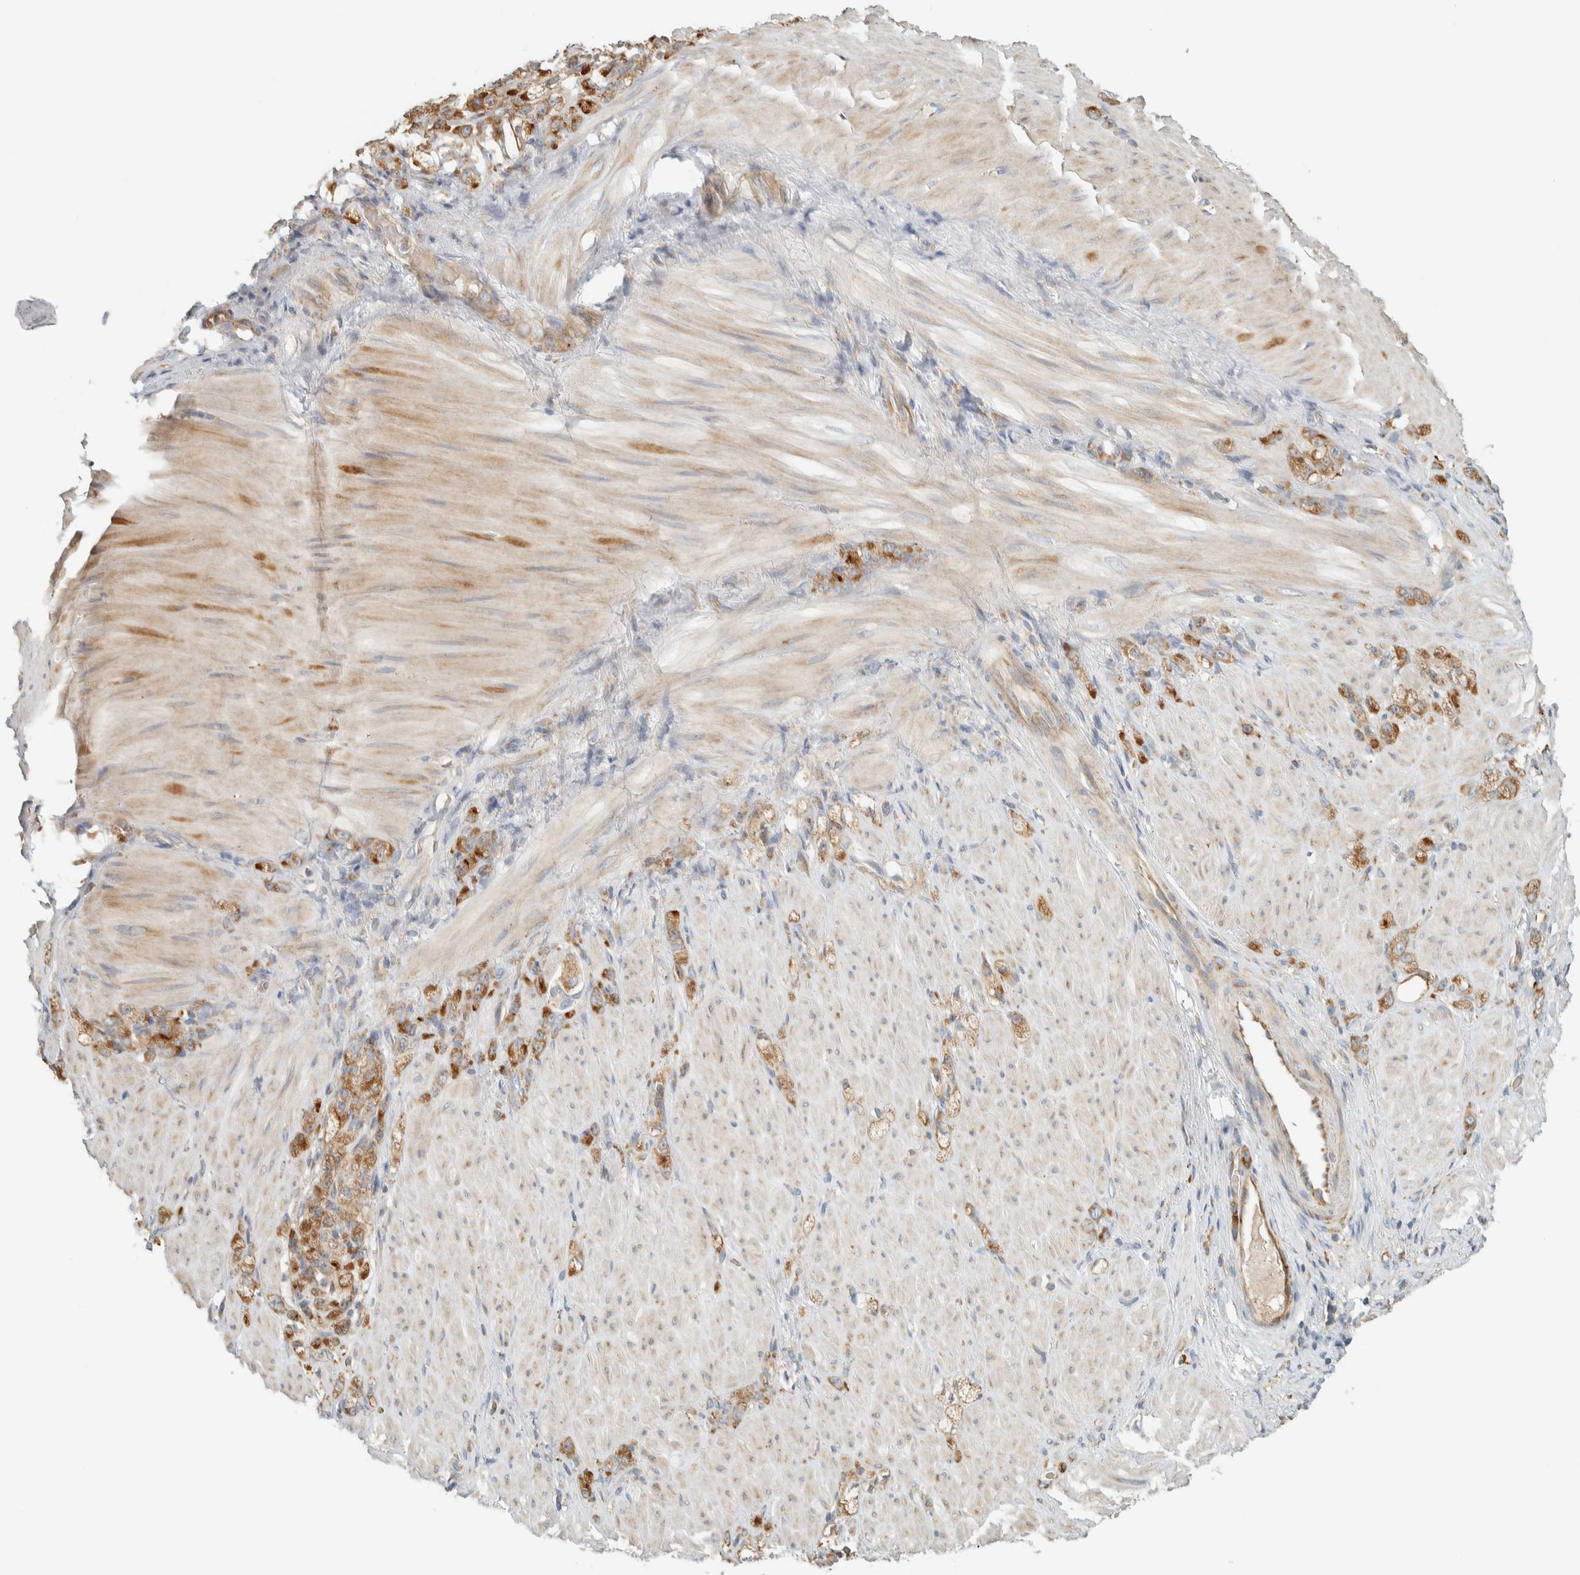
{"staining": {"intensity": "moderate", "quantity": ">75%", "location": "cytoplasmic/membranous"}, "tissue": "stomach cancer", "cell_type": "Tumor cells", "image_type": "cancer", "snomed": [{"axis": "morphology", "description": "Normal tissue, NOS"}, {"axis": "morphology", "description": "Adenocarcinoma, NOS"}, {"axis": "topography", "description": "Stomach"}], "caption": "Moderate cytoplasmic/membranous expression for a protein is present in about >75% of tumor cells of adenocarcinoma (stomach) using immunohistochemistry (IHC).", "gene": "RAB11FIP1", "patient": {"sex": "male", "age": 82}}